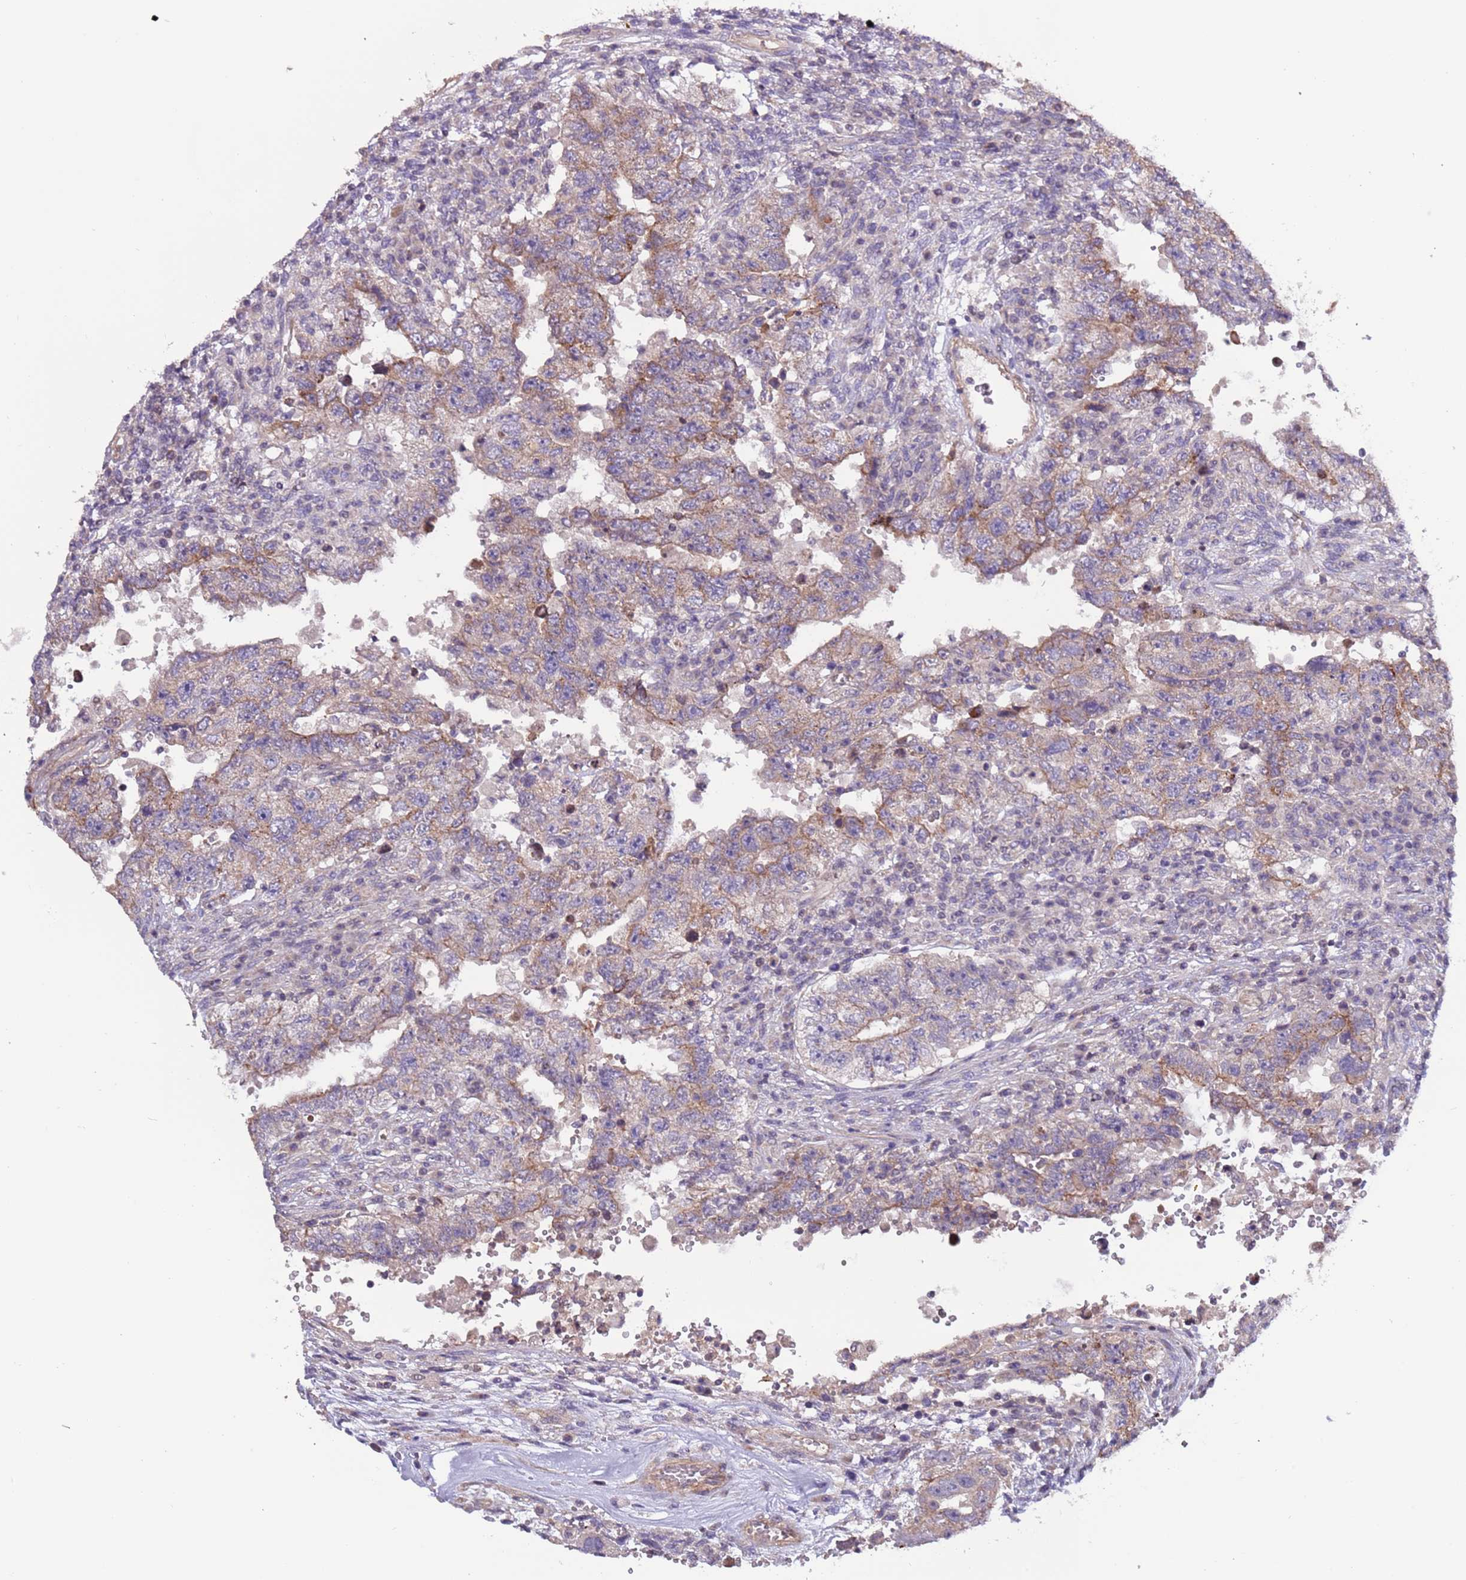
{"staining": {"intensity": "weak", "quantity": "25%-75%", "location": "cytoplasmic/membranous"}, "tissue": "testis cancer", "cell_type": "Tumor cells", "image_type": "cancer", "snomed": [{"axis": "morphology", "description": "Carcinoma, Embryonal, NOS"}, {"axis": "topography", "description": "Testis"}], "caption": "A brown stain shows weak cytoplasmic/membranous expression of a protein in human embryonal carcinoma (testis) tumor cells.", "gene": "LAMB4", "patient": {"sex": "male", "age": 26}}